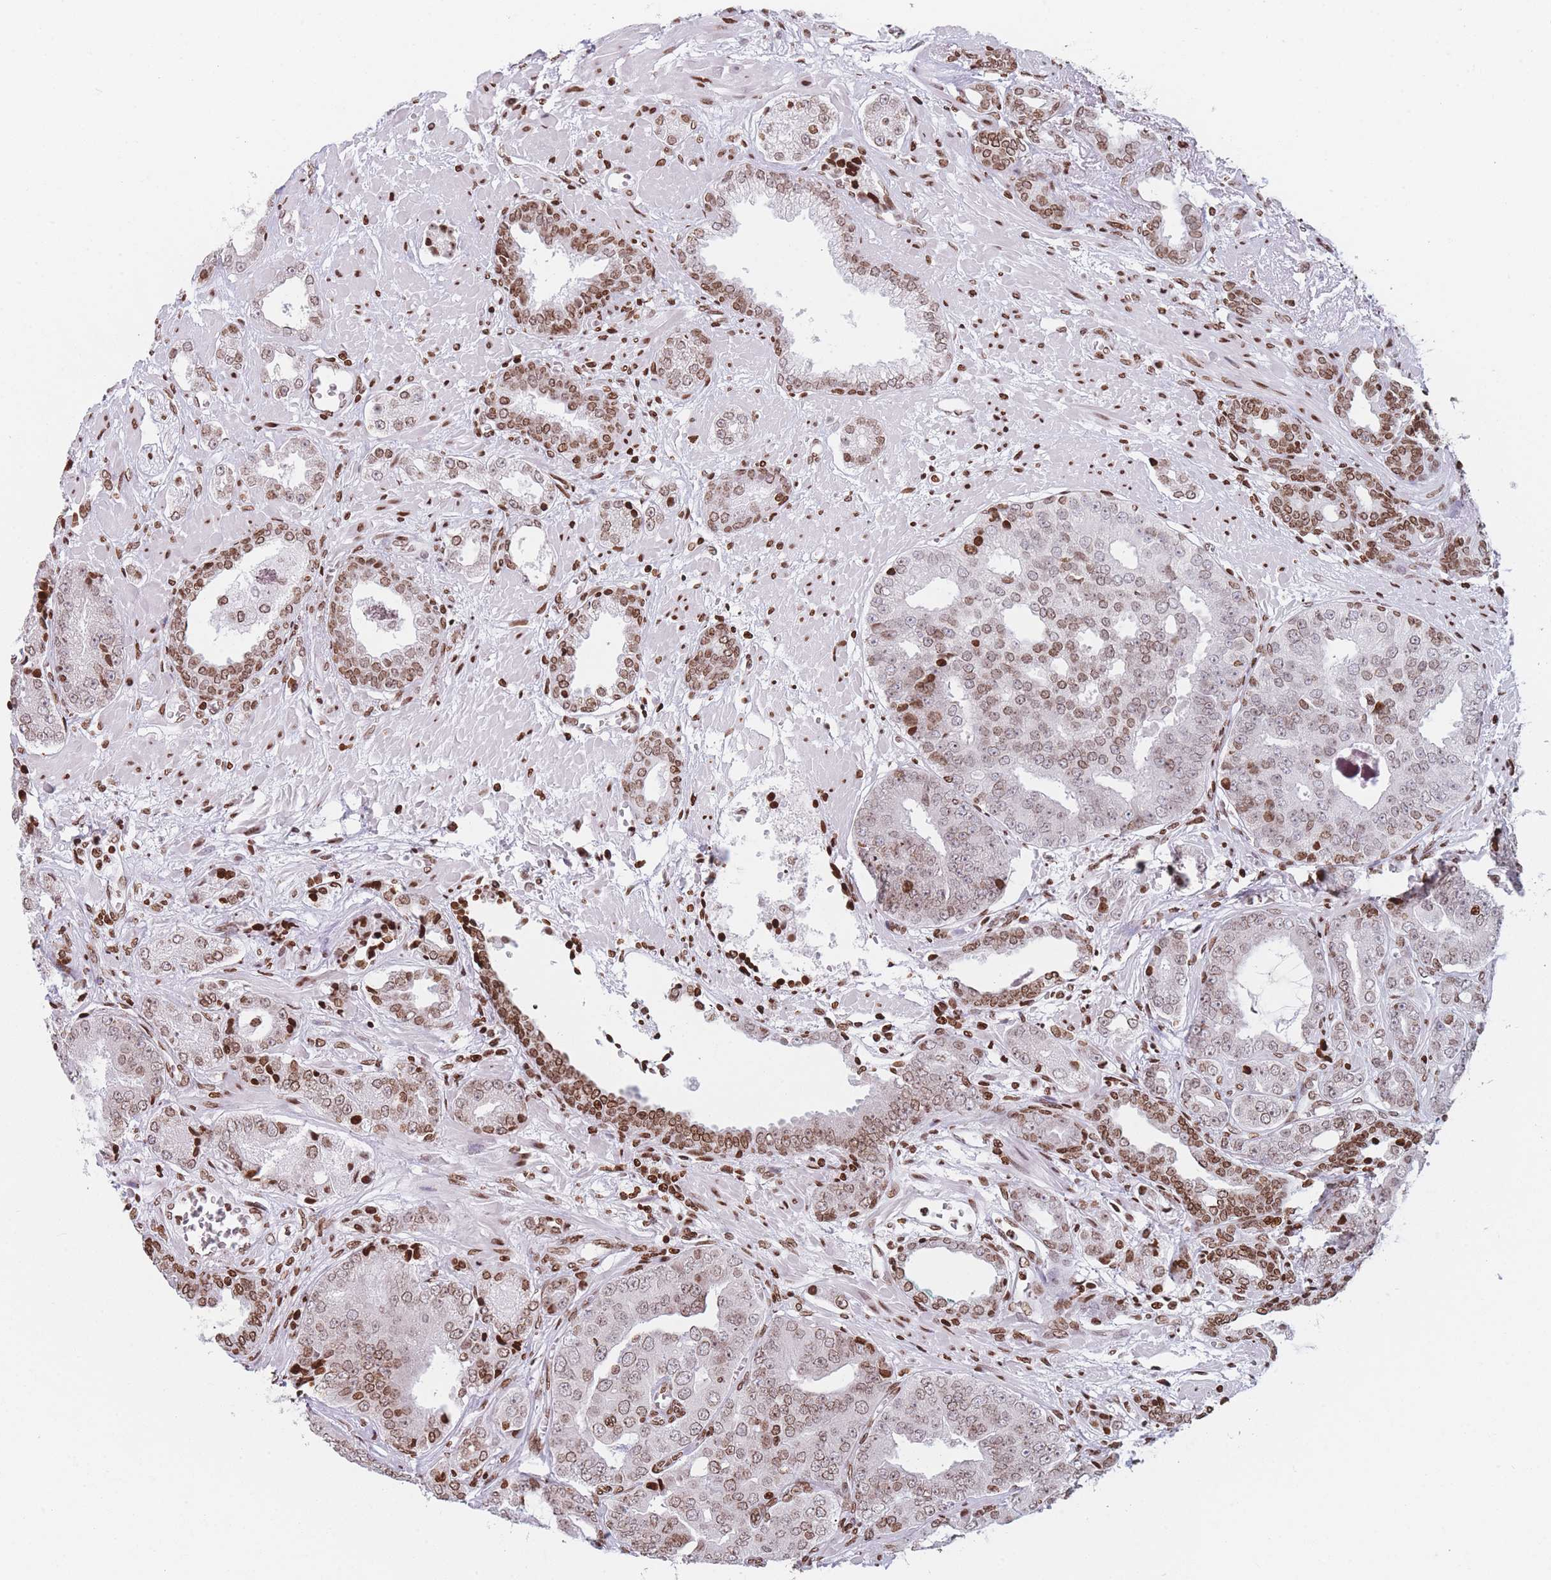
{"staining": {"intensity": "moderate", "quantity": ">75%", "location": "nuclear"}, "tissue": "prostate cancer", "cell_type": "Tumor cells", "image_type": "cancer", "snomed": [{"axis": "morphology", "description": "Adenocarcinoma, High grade"}, {"axis": "topography", "description": "Prostate"}], "caption": "Protein analysis of prostate adenocarcinoma (high-grade) tissue demonstrates moderate nuclear positivity in about >75% of tumor cells.", "gene": "AK9", "patient": {"sex": "male", "age": 71}}